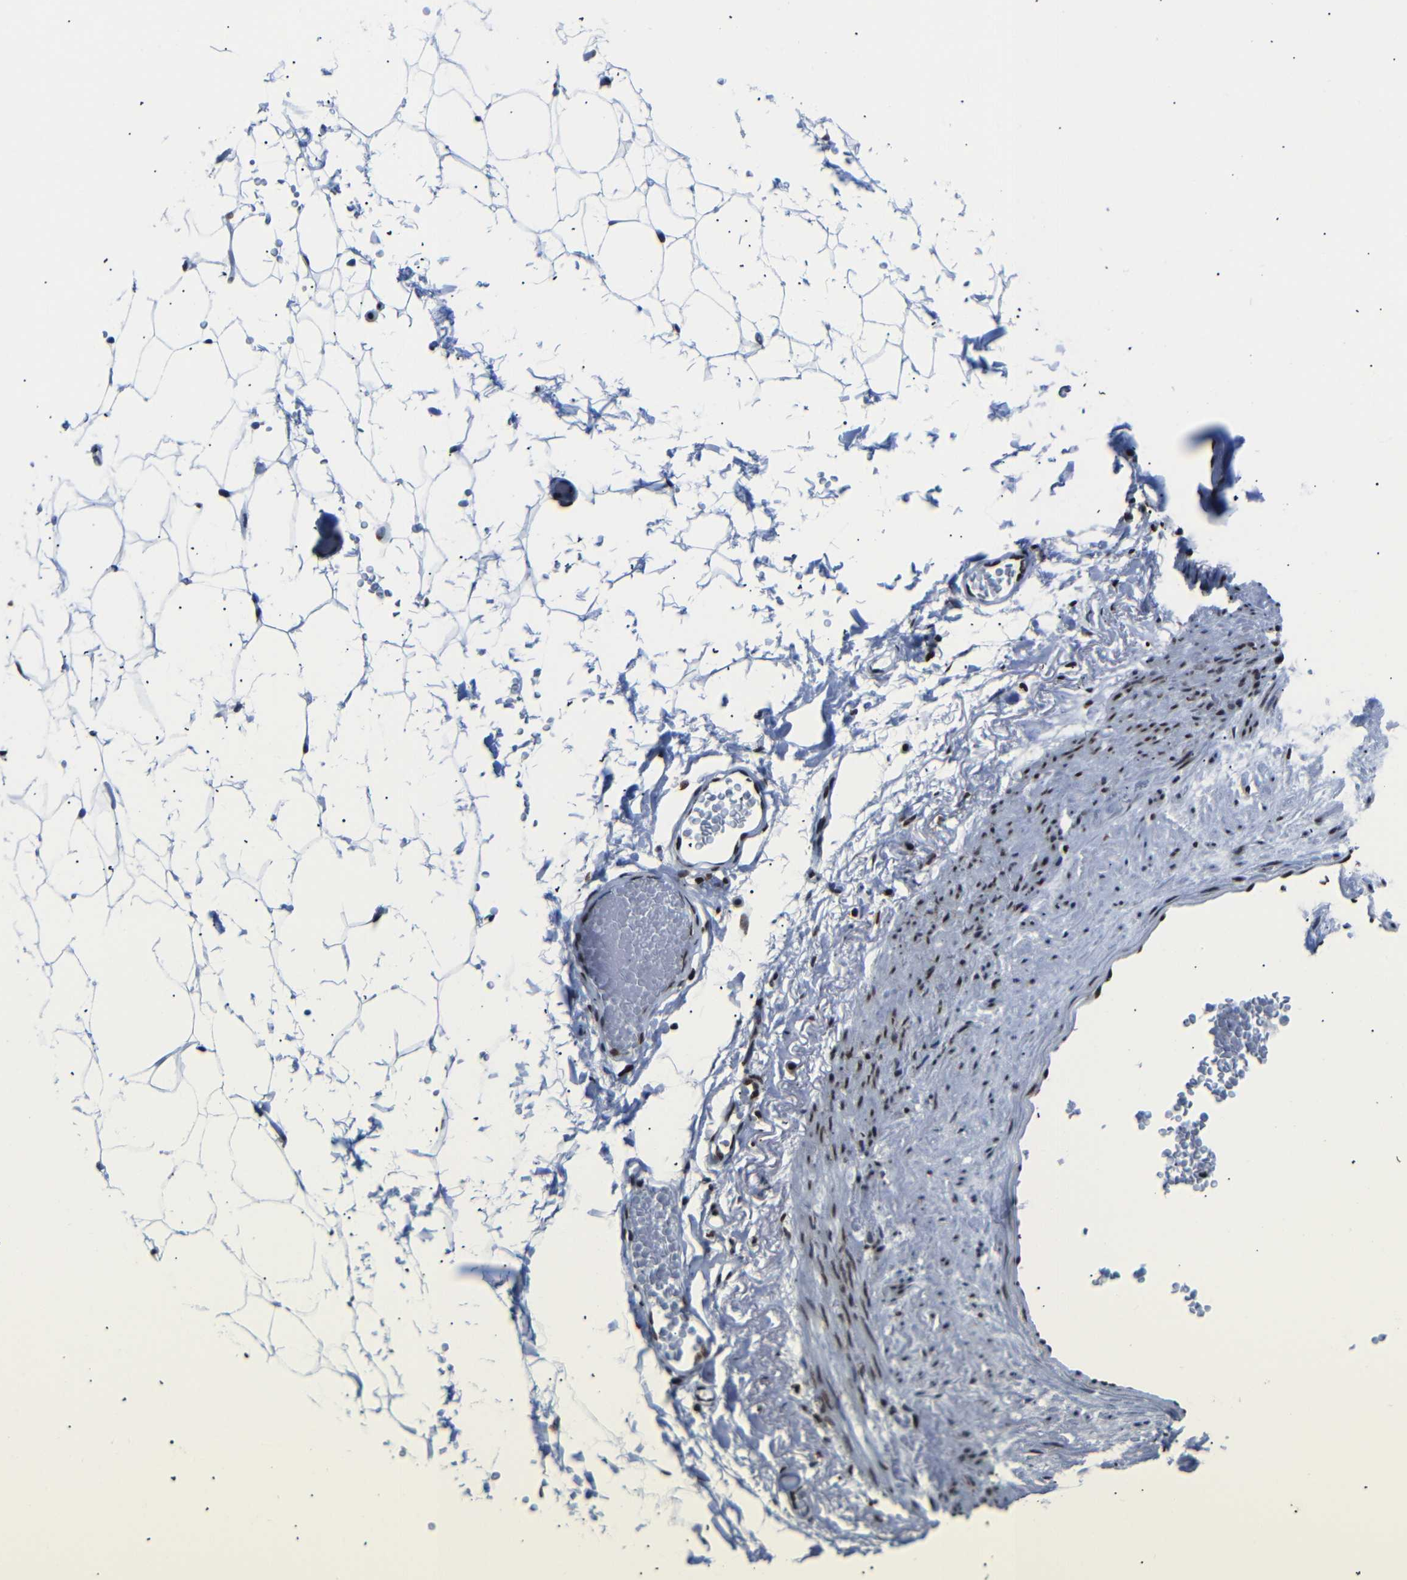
{"staining": {"intensity": "strong", "quantity": ">75%", "location": "nuclear"}, "tissue": "adipose tissue", "cell_type": "Adipocytes", "image_type": "normal", "snomed": [{"axis": "morphology", "description": "Normal tissue, NOS"}, {"axis": "topography", "description": "Breast"}, {"axis": "topography", "description": "Soft tissue"}], "caption": "Protein staining by immunohistochemistry (IHC) exhibits strong nuclear staining in about >75% of adipocytes in benign adipose tissue. (DAB = brown stain, brightfield microscopy at high magnification).", "gene": "SRSF1", "patient": {"sex": "female", "age": 75}}